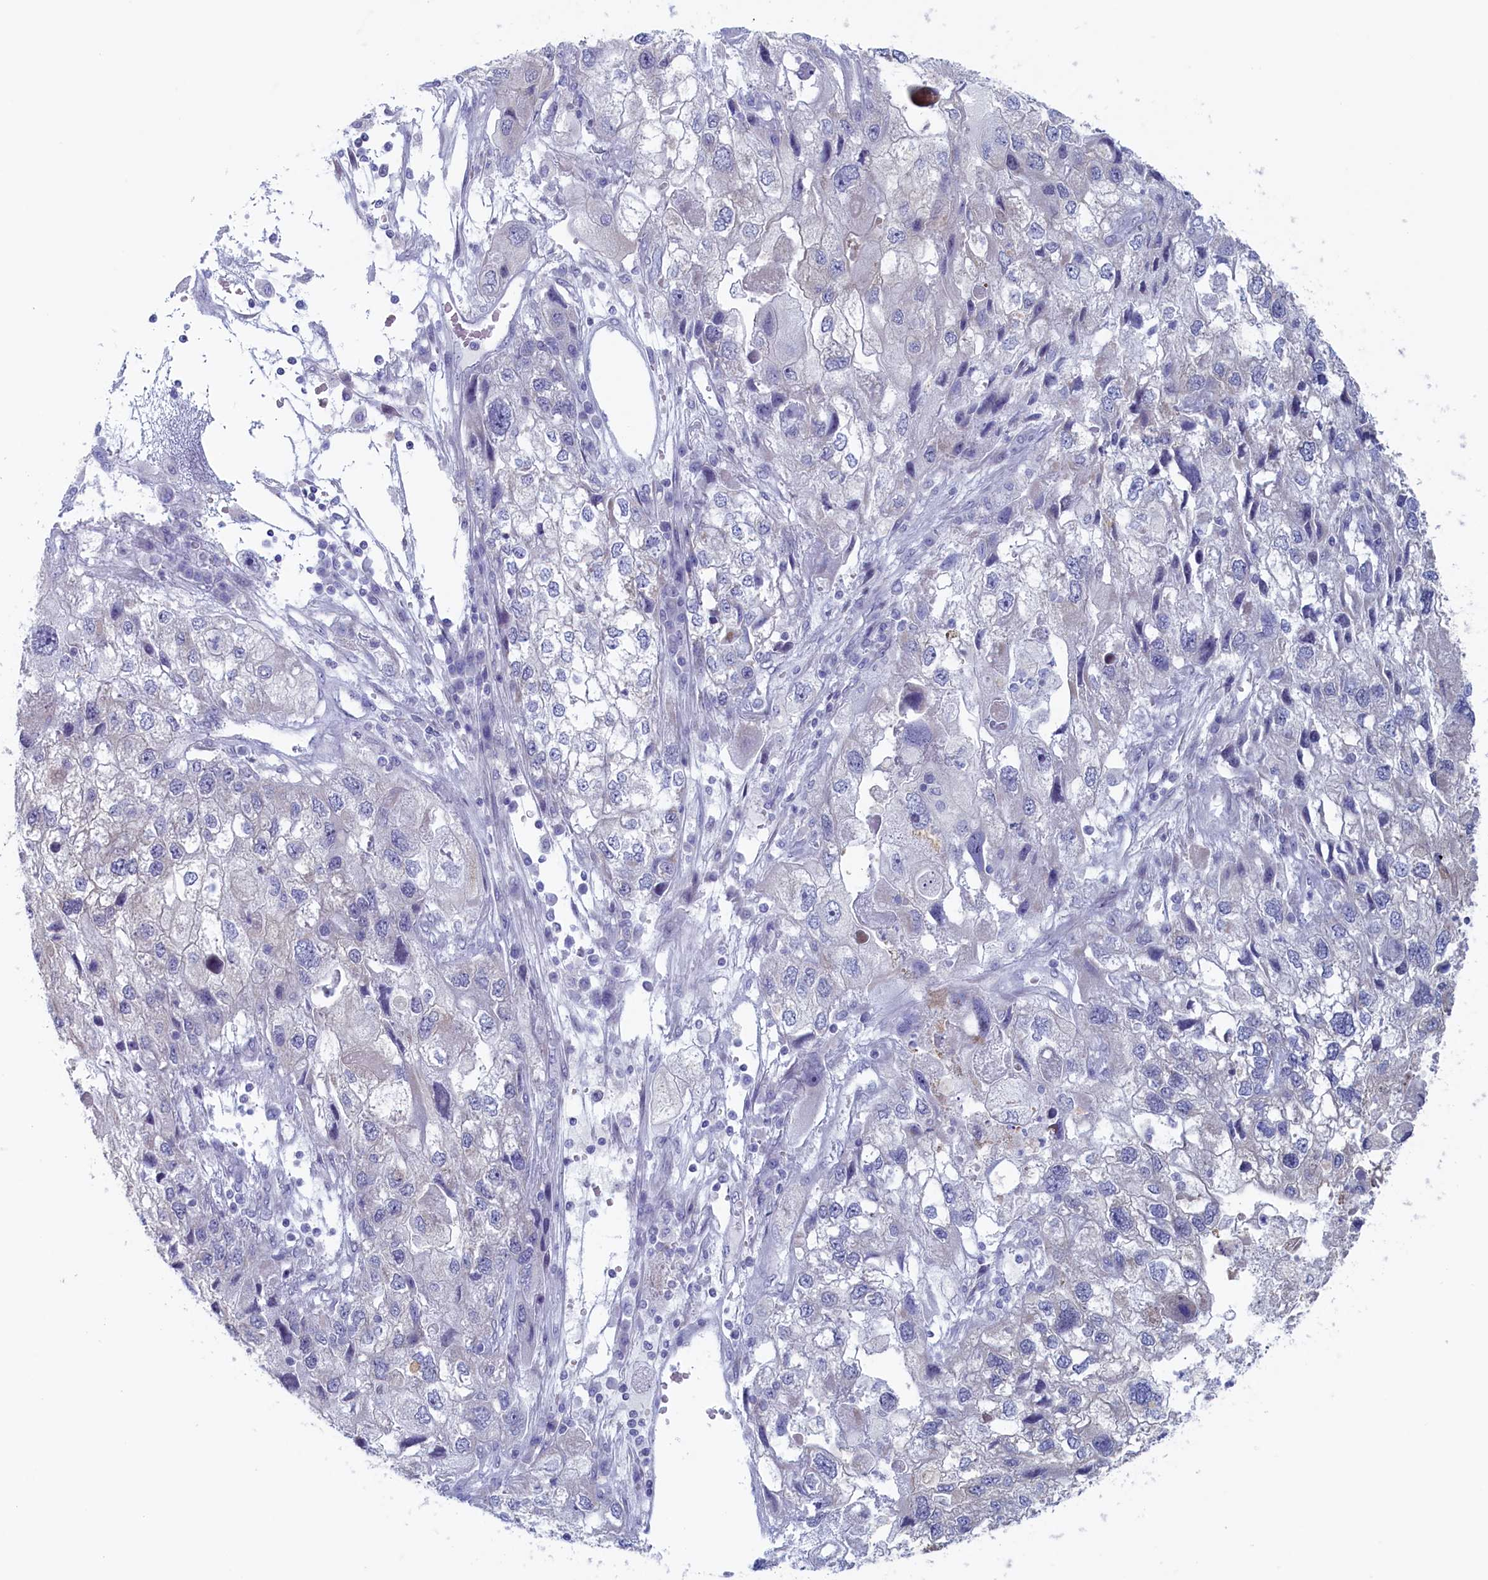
{"staining": {"intensity": "negative", "quantity": "none", "location": "none"}, "tissue": "endometrial cancer", "cell_type": "Tumor cells", "image_type": "cancer", "snomed": [{"axis": "morphology", "description": "Adenocarcinoma, NOS"}, {"axis": "topography", "description": "Endometrium"}], "caption": "Adenocarcinoma (endometrial) was stained to show a protein in brown. There is no significant positivity in tumor cells.", "gene": "WDR76", "patient": {"sex": "female", "age": 49}}